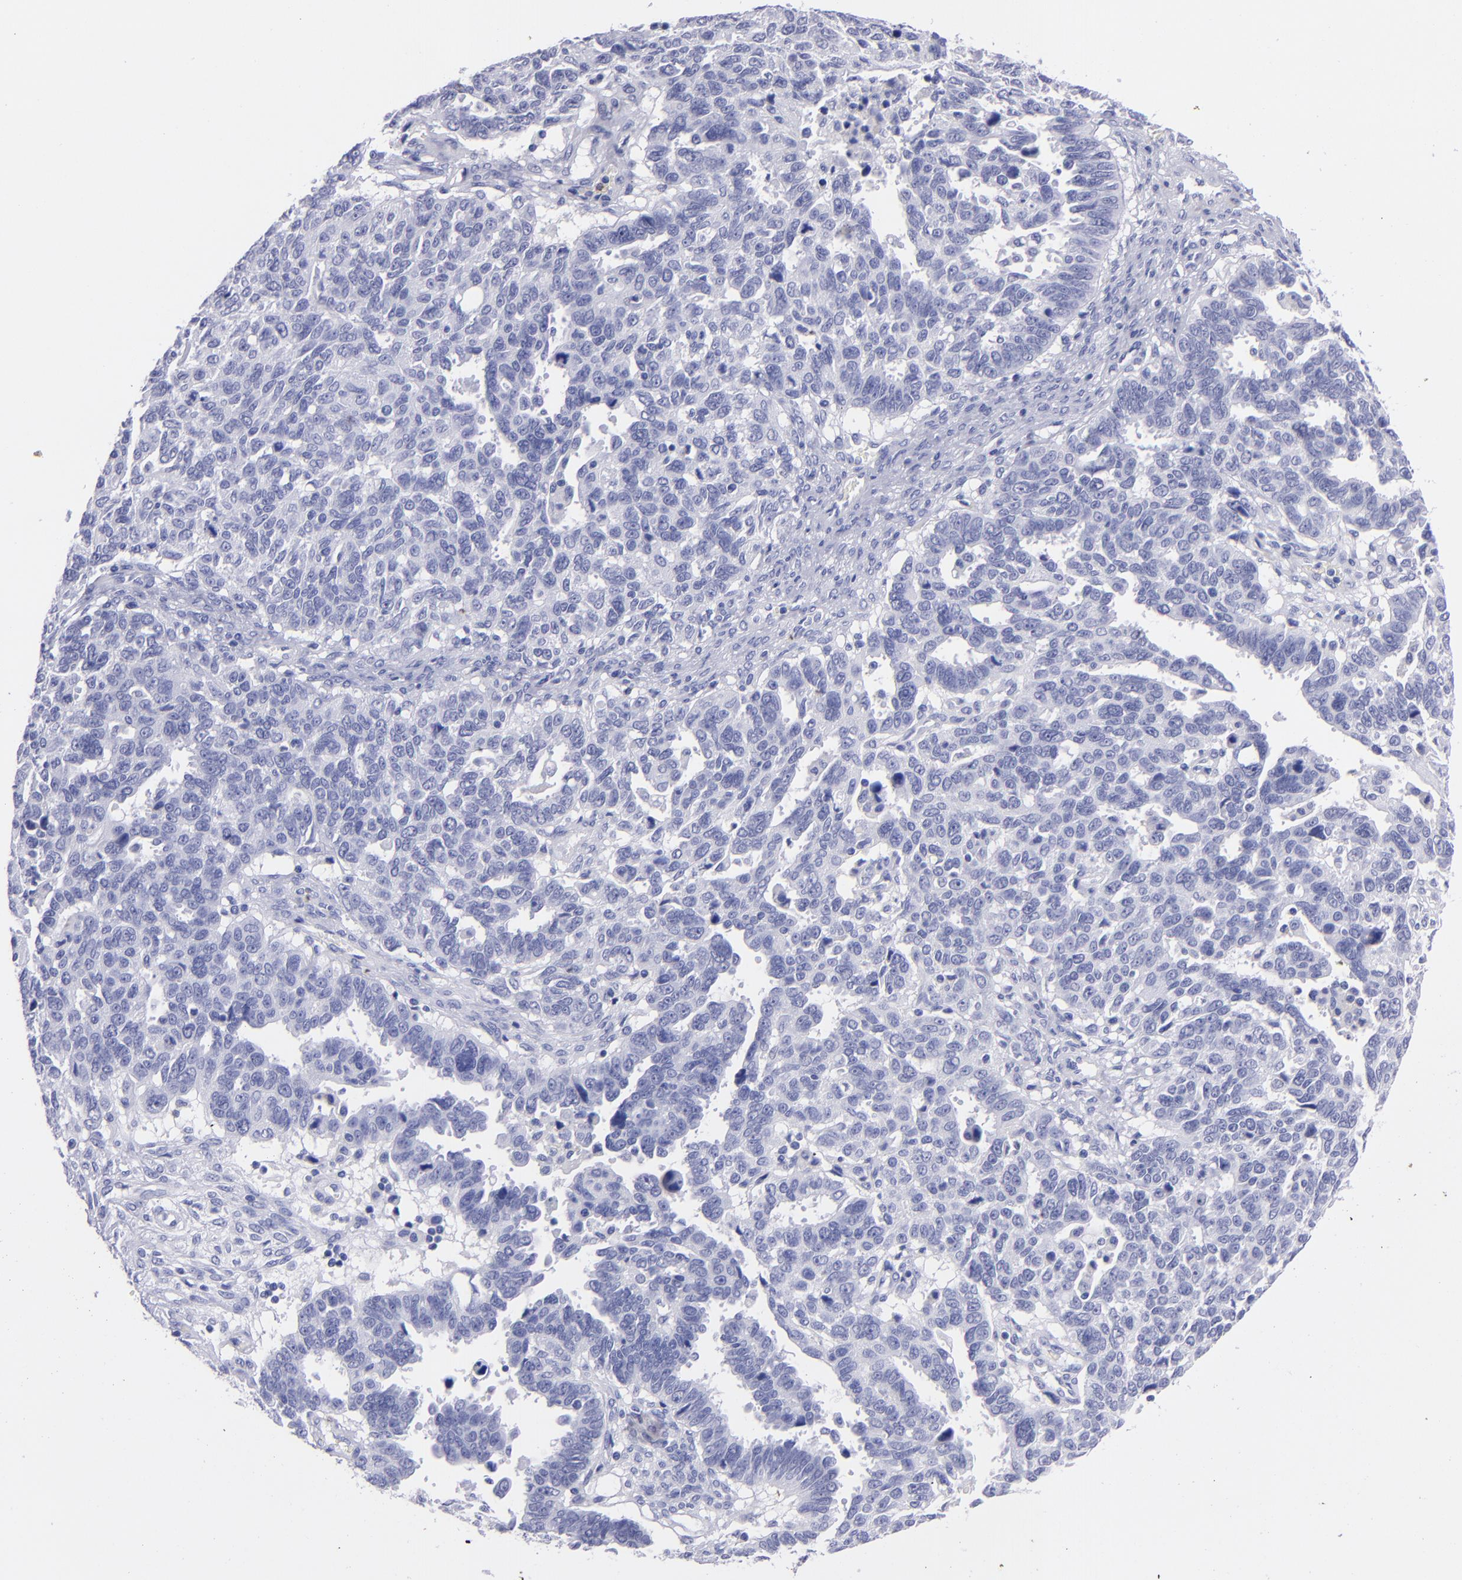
{"staining": {"intensity": "negative", "quantity": "none", "location": "none"}, "tissue": "ovarian cancer", "cell_type": "Tumor cells", "image_type": "cancer", "snomed": [{"axis": "morphology", "description": "Carcinoma, endometroid"}, {"axis": "morphology", "description": "Cystadenocarcinoma, serous, NOS"}, {"axis": "topography", "description": "Ovary"}], "caption": "Tumor cells show no significant positivity in serous cystadenocarcinoma (ovarian). The staining is performed using DAB brown chromogen with nuclei counter-stained in using hematoxylin.", "gene": "CD37", "patient": {"sex": "female", "age": 45}}